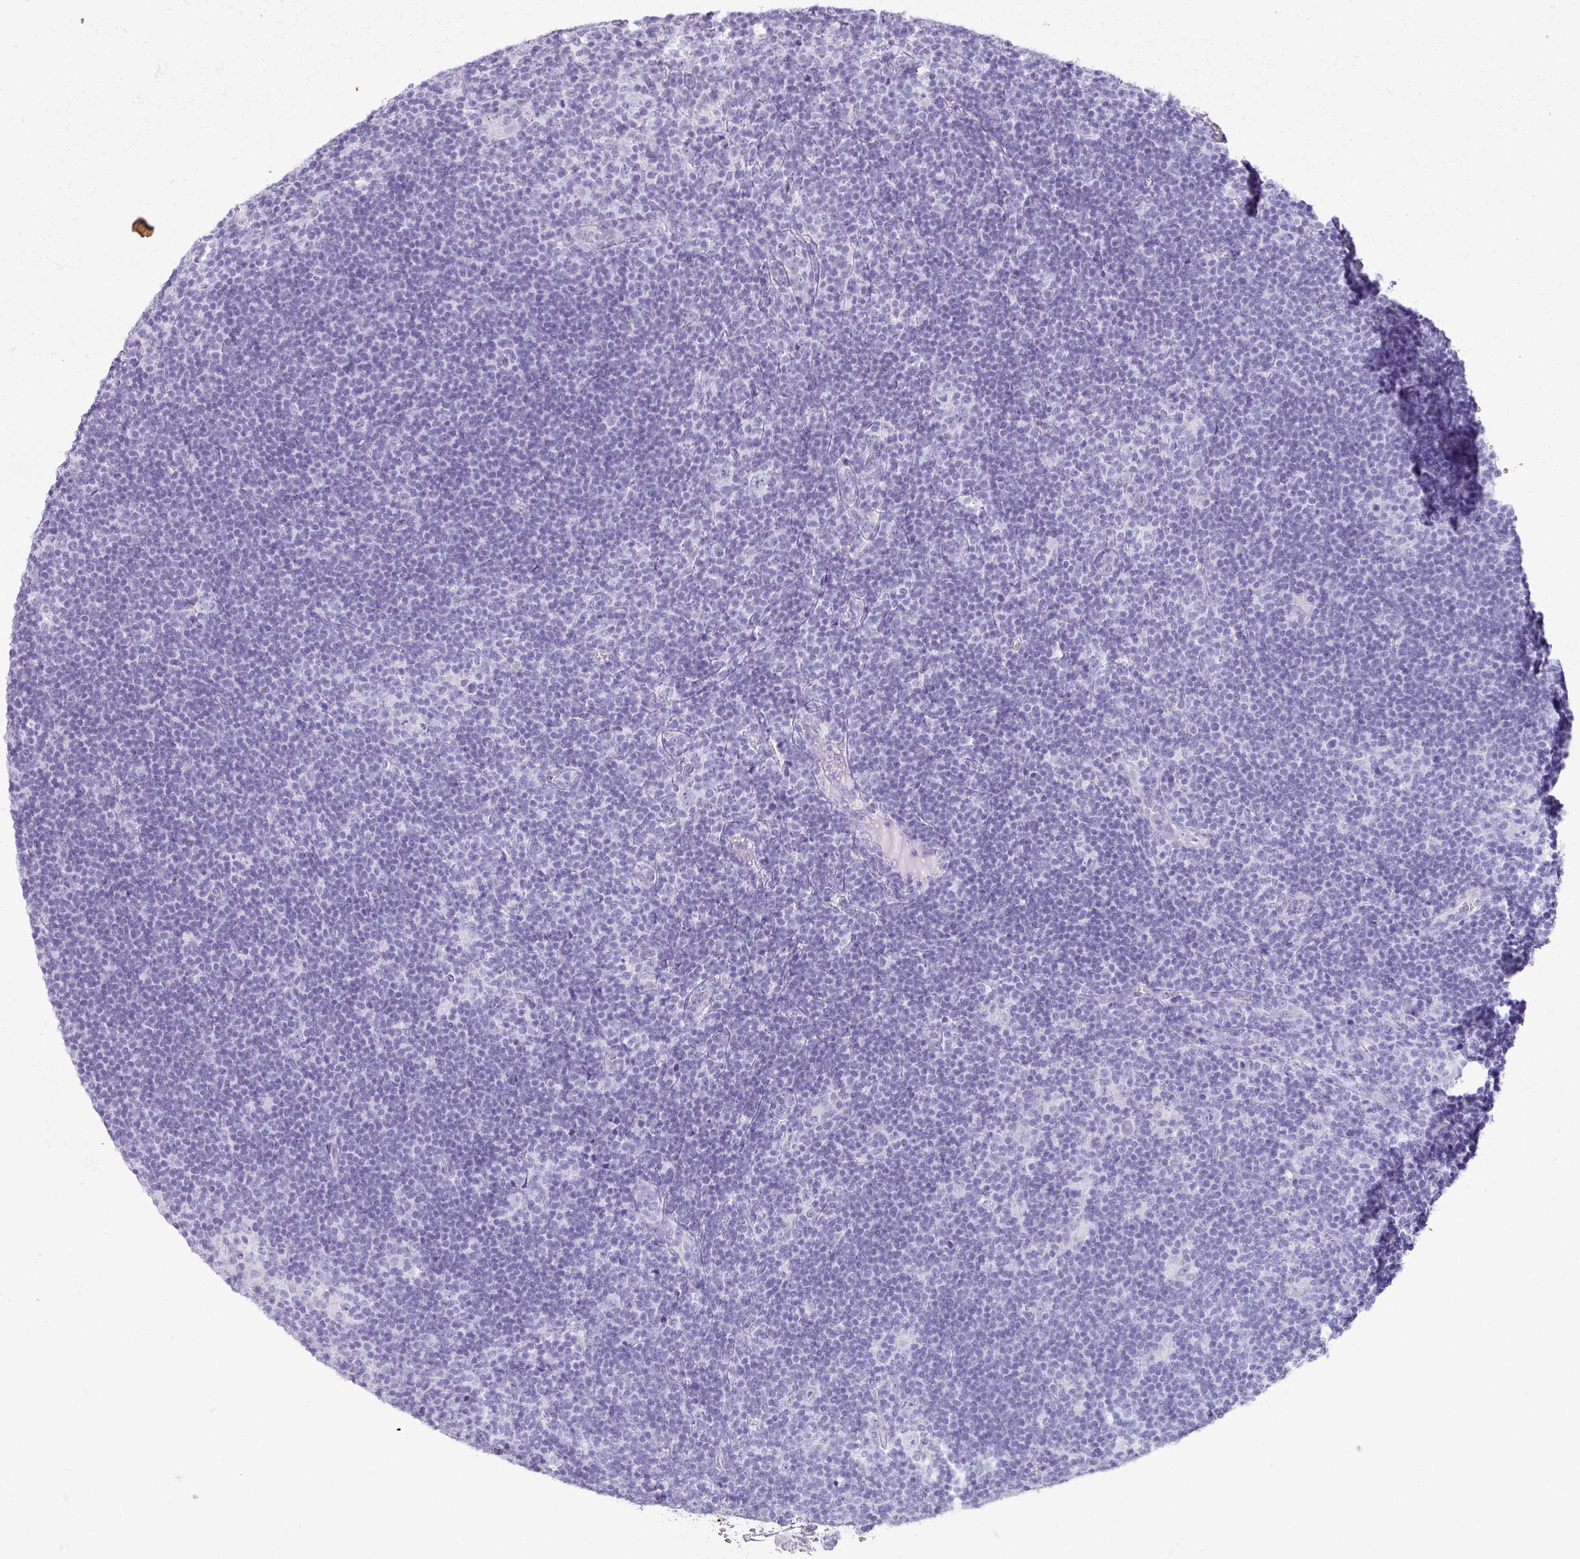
{"staining": {"intensity": "negative", "quantity": "none", "location": "none"}, "tissue": "lymphoma", "cell_type": "Tumor cells", "image_type": "cancer", "snomed": [{"axis": "morphology", "description": "Hodgkin's disease, NOS"}, {"axis": "topography", "description": "Lymph node"}], "caption": "Protein analysis of Hodgkin's disease demonstrates no significant expression in tumor cells.", "gene": "RBMY1F", "patient": {"sex": "female", "age": 57}}